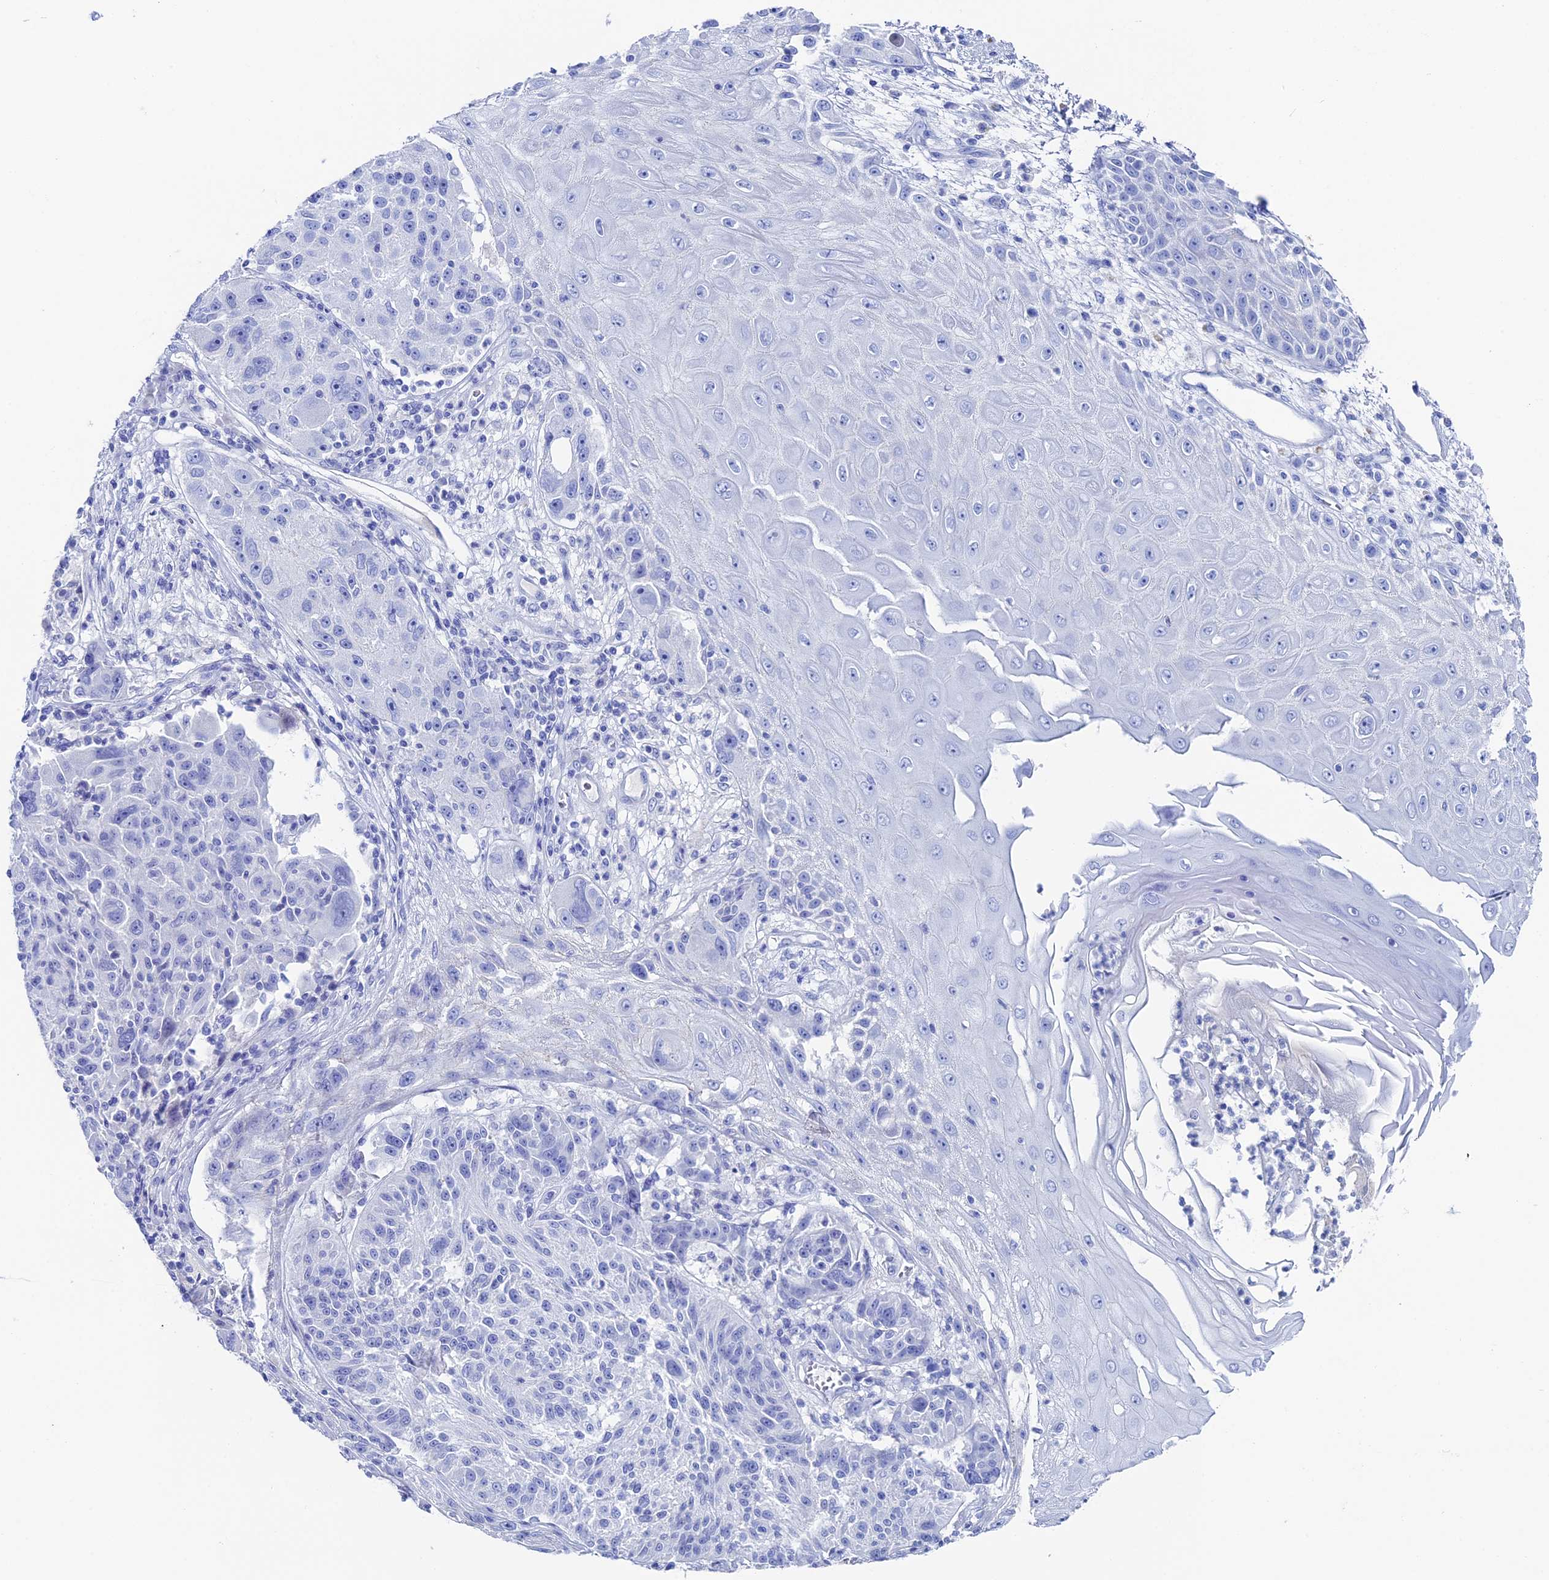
{"staining": {"intensity": "negative", "quantity": "none", "location": "none"}, "tissue": "melanoma", "cell_type": "Tumor cells", "image_type": "cancer", "snomed": [{"axis": "morphology", "description": "Malignant melanoma, NOS"}, {"axis": "topography", "description": "Skin"}], "caption": "High magnification brightfield microscopy of melanoma stained with DAB (3,3'-diaminobenzidine) (brown) and counterstained with hematoxylin (blue): tumor cells show no significant expression.", "gene": "UNC119", "patient": {"sex": "male", "age": 53}}